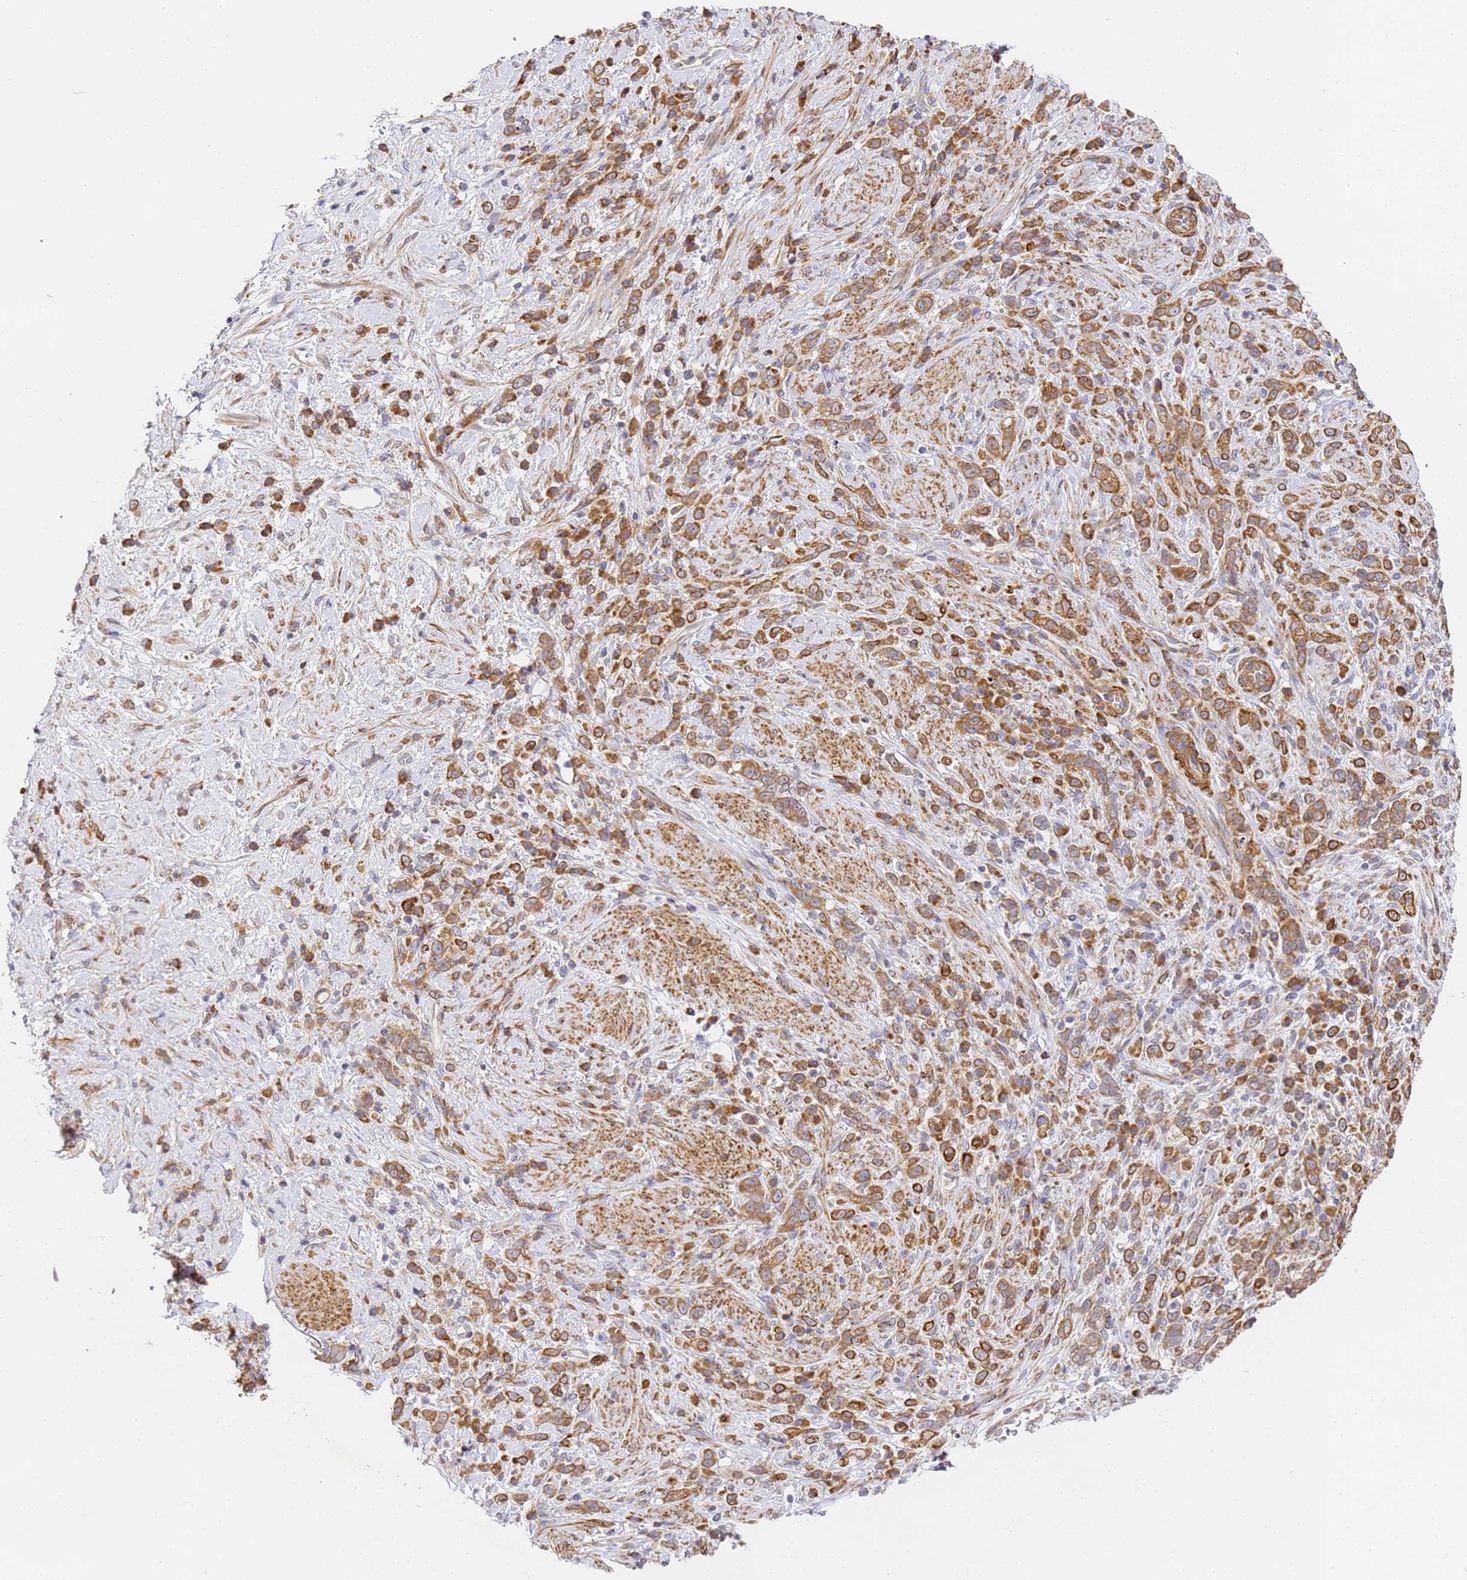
{"staining": {"intensity": "strong", "quantity": ">75%", "location": "cytoplasmic/membranous"}, "tissue": "stomach cancer", "cell_type": "Tumor cells", "image_type": "cancer", "snomed": [{"axis": "morphology", "description": "Adenocarcinoma, NOS"}, {"axis": "topography", "description": "Stomach"}], "caption": "Protein expression by immunohistochemistry (IHC) shows strong cytoplasmic/membranous staining in approximately >75% of tumor cells in stomach adenocarcinoma. The staining was performed using DAB, with brown indicating positive protein expression. Nuclei are stained blue with hematoxylin.", "gene": "RPL13A", "patient": {"sex": "female", "age": 60}}